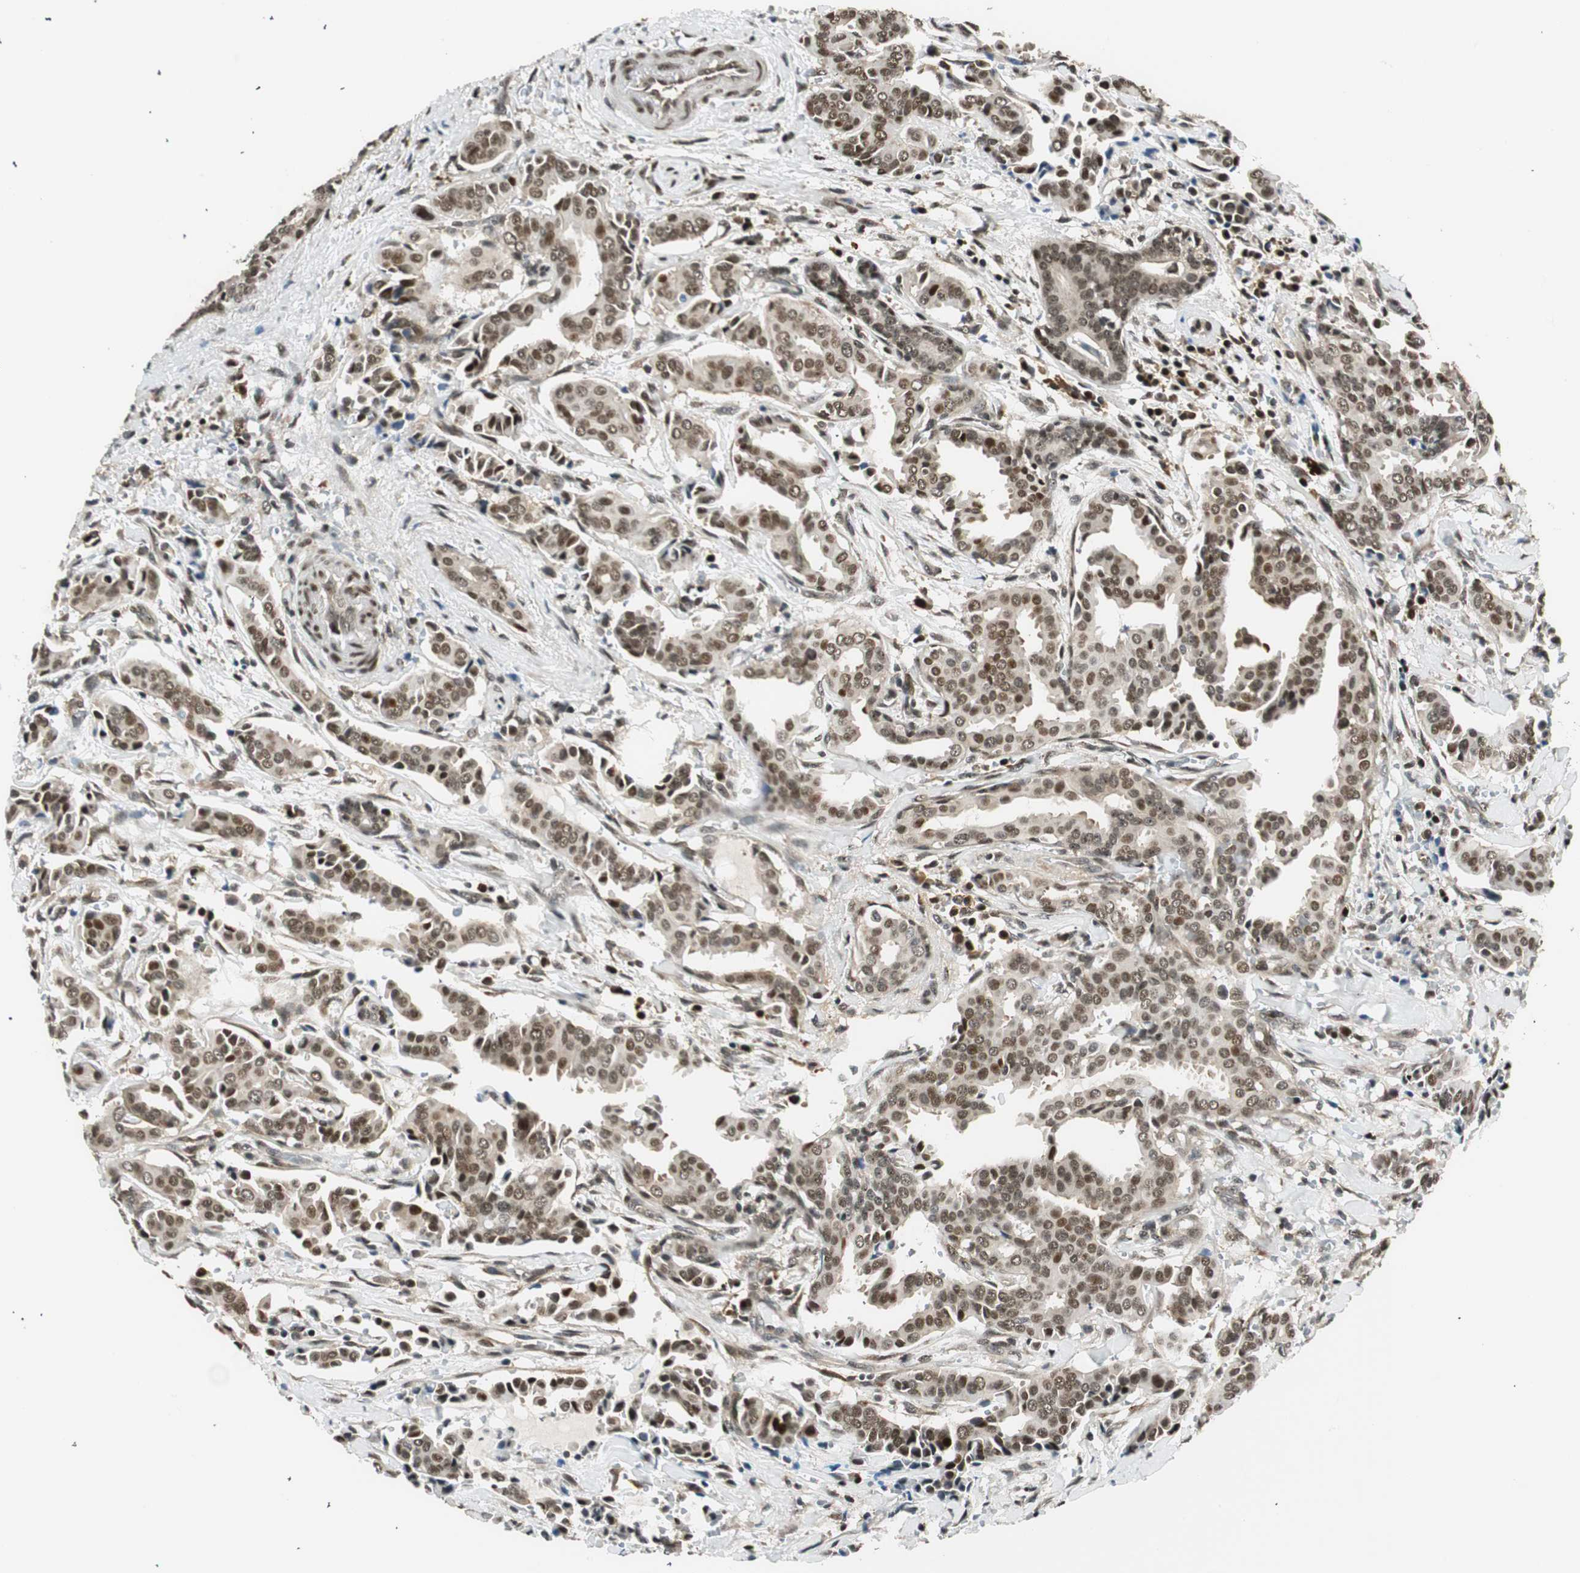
{"staining": {"intensity": "weak", "quantity": ">75%", "location": "nuclear"}, "tissue": "head and neck cancer", "cell_type": "Tumor cells", "image_type": "cancer", "snomed": [{"axis": "morphology", "description": "Adenocarcinoma, NOS"}, {"axis": "topography", "description": "Salivary gland"}, {"axis": "topography", "description": "Head-Neck"}], "caption": "A high-resolution histopathology image shows immunohistochemistry (IHC) staining of head and neck adenocarcinoma, which exhibits weak nuclear staining in approximately >75% of tumor cells.", "gene": "RING1", "patient": {"sex": "female", "age": 59}}